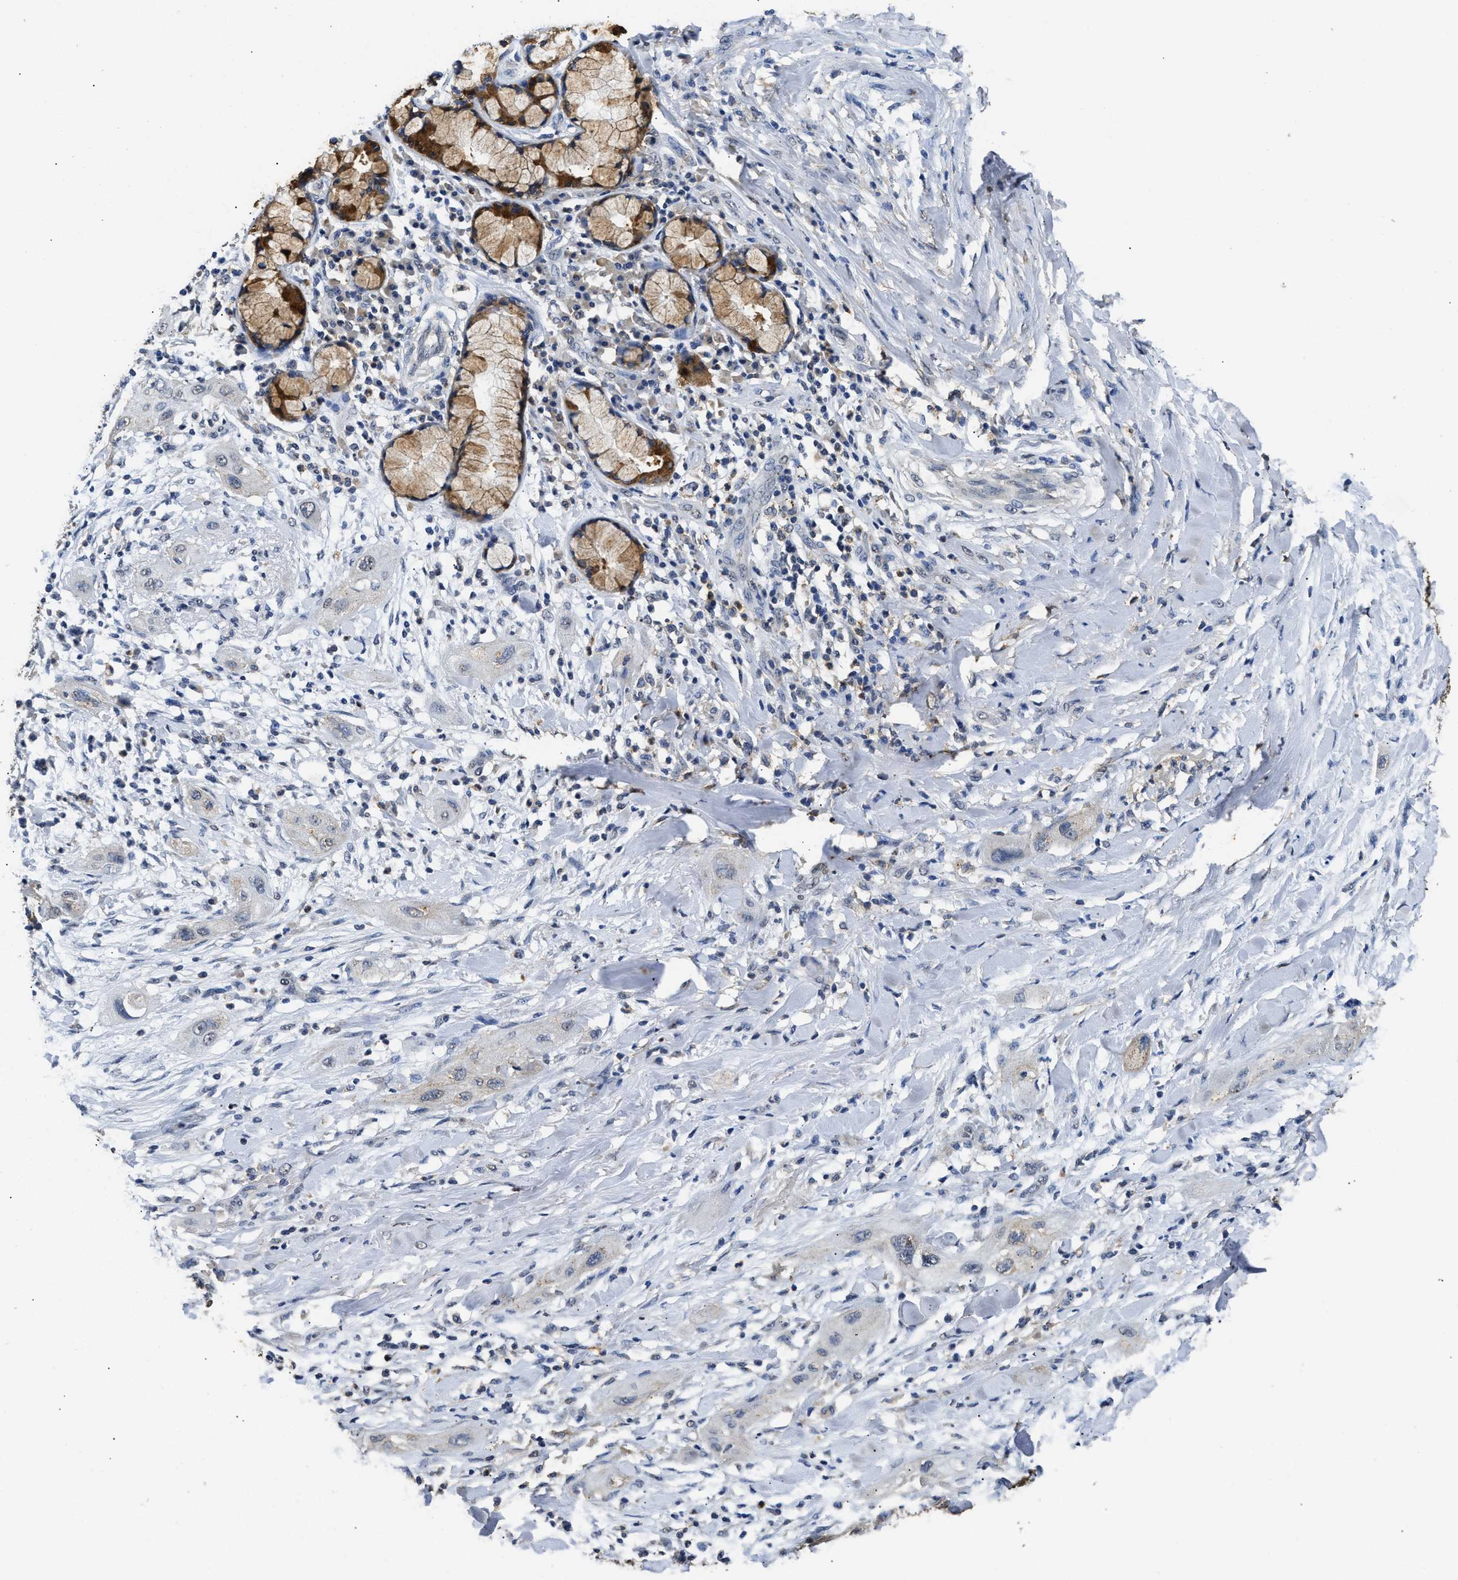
{"staining": {"intensity": "negative", "quantity": "none", "location": "none"}, "tissue": "lung cancer", "cell_type": "Tumor cells", "image_type": "cancer", "snomed": [{"axis": "morphology", "description": "Squamous cell carcinoma, NOS"}, {"axis": "topography", "description": "Lung"}], "caption": "An immunohistochemistry (IHC) photomicrograph of lung squamous cell carcinoma is shown. There is no staining in tumor cells of lung squamous cell carcinoma.", "gene": "CTNNA1", "patient": {"sex": "female", "age": 47}}